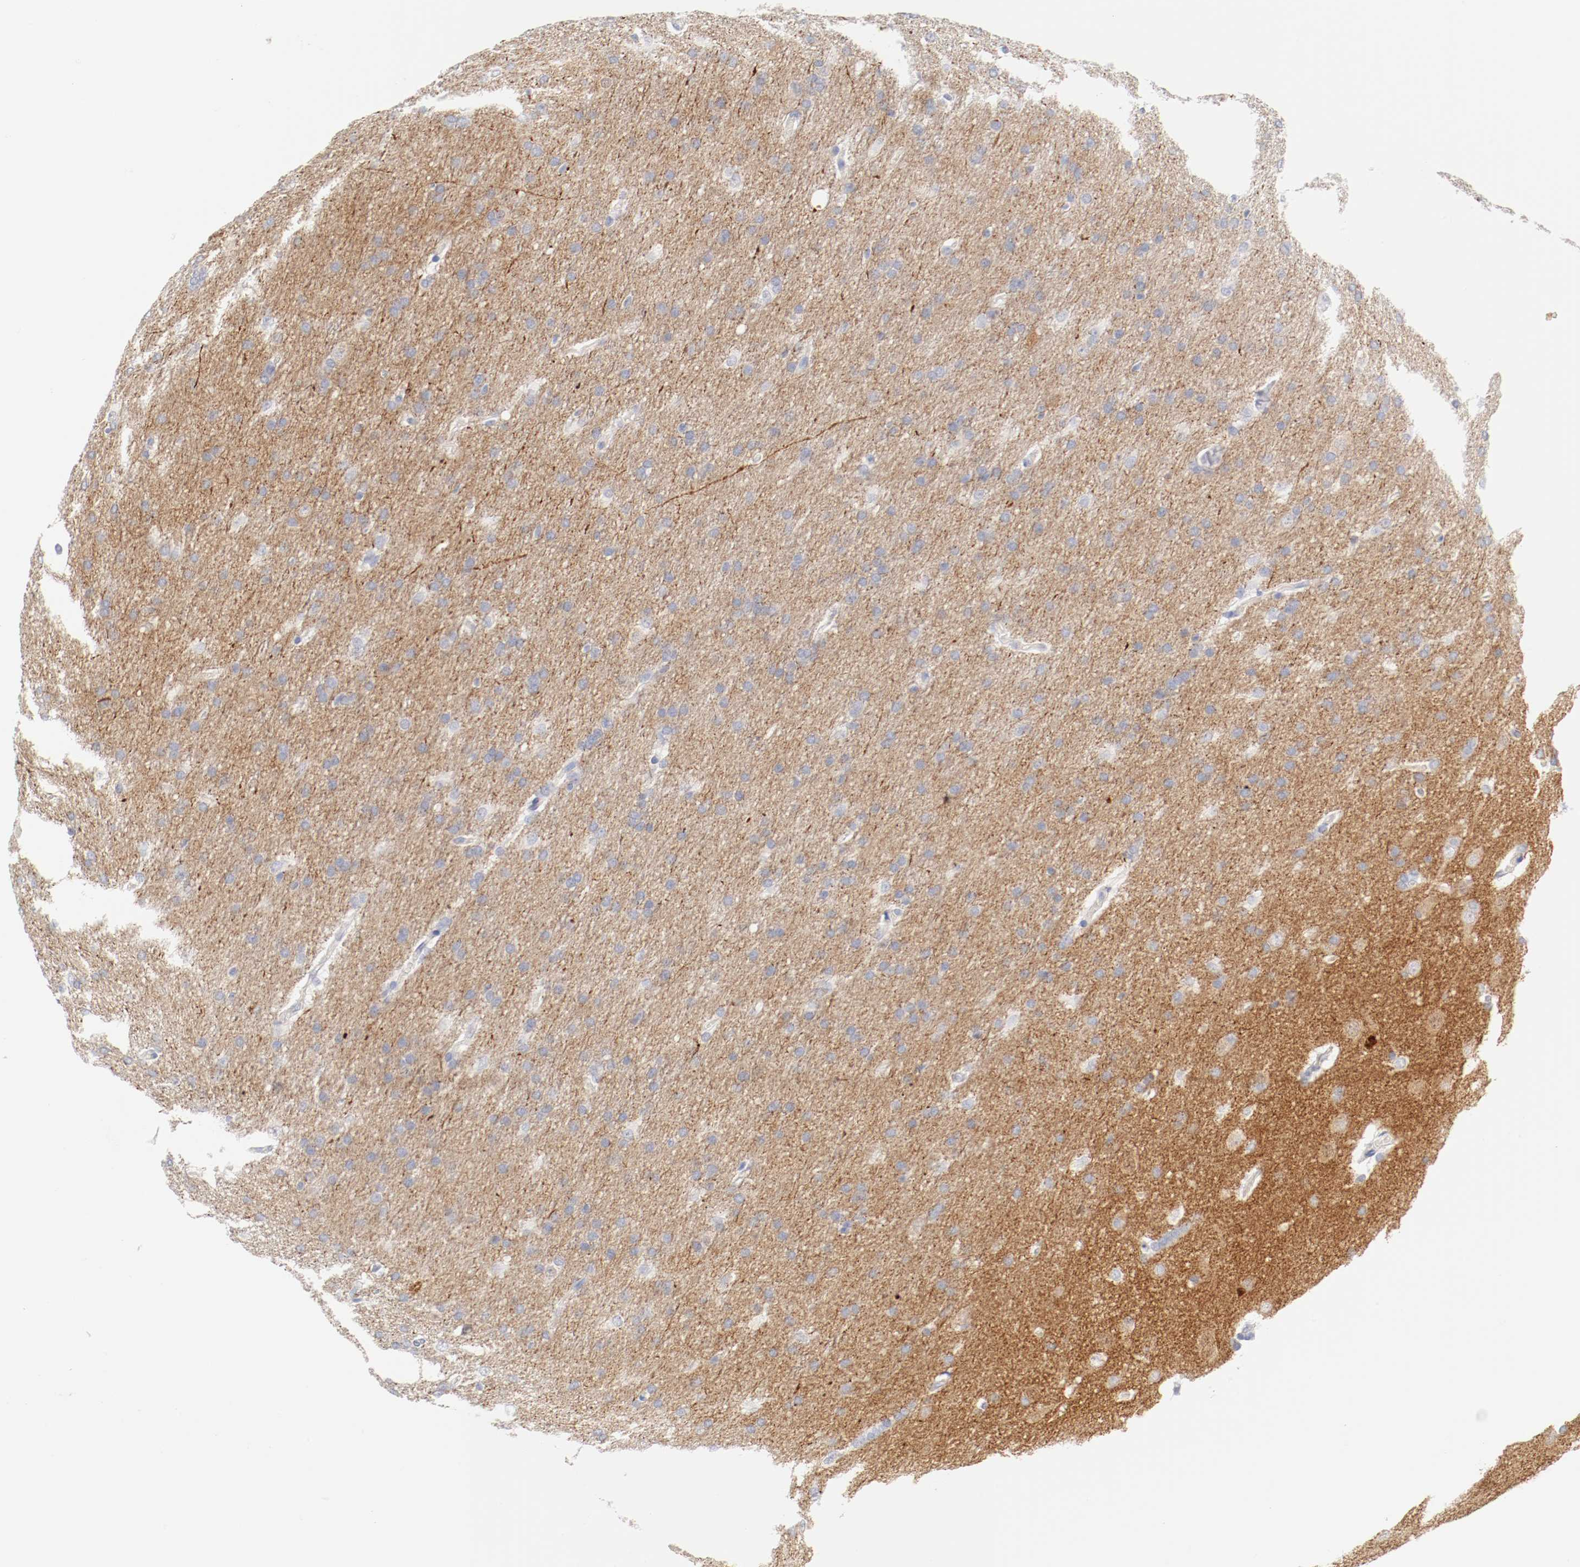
{"staining": {"intensity": "negative", "quantity": "none", "location": "none"}, "tissue": "glioma", "cell_type": "Tumor cells", "image_type": "cancer", "snomed": [{"axis": "morphology", "description": "Glioma, malignant, Low grade"}, {"axis": "topography", "description": "Brain"}], "caption": "The micrograph displays no significant expression in tumor cells of malignant glioma (low-grade).", "gene": "HOMER1", "patient": {"sex": "female", "age": 32}}